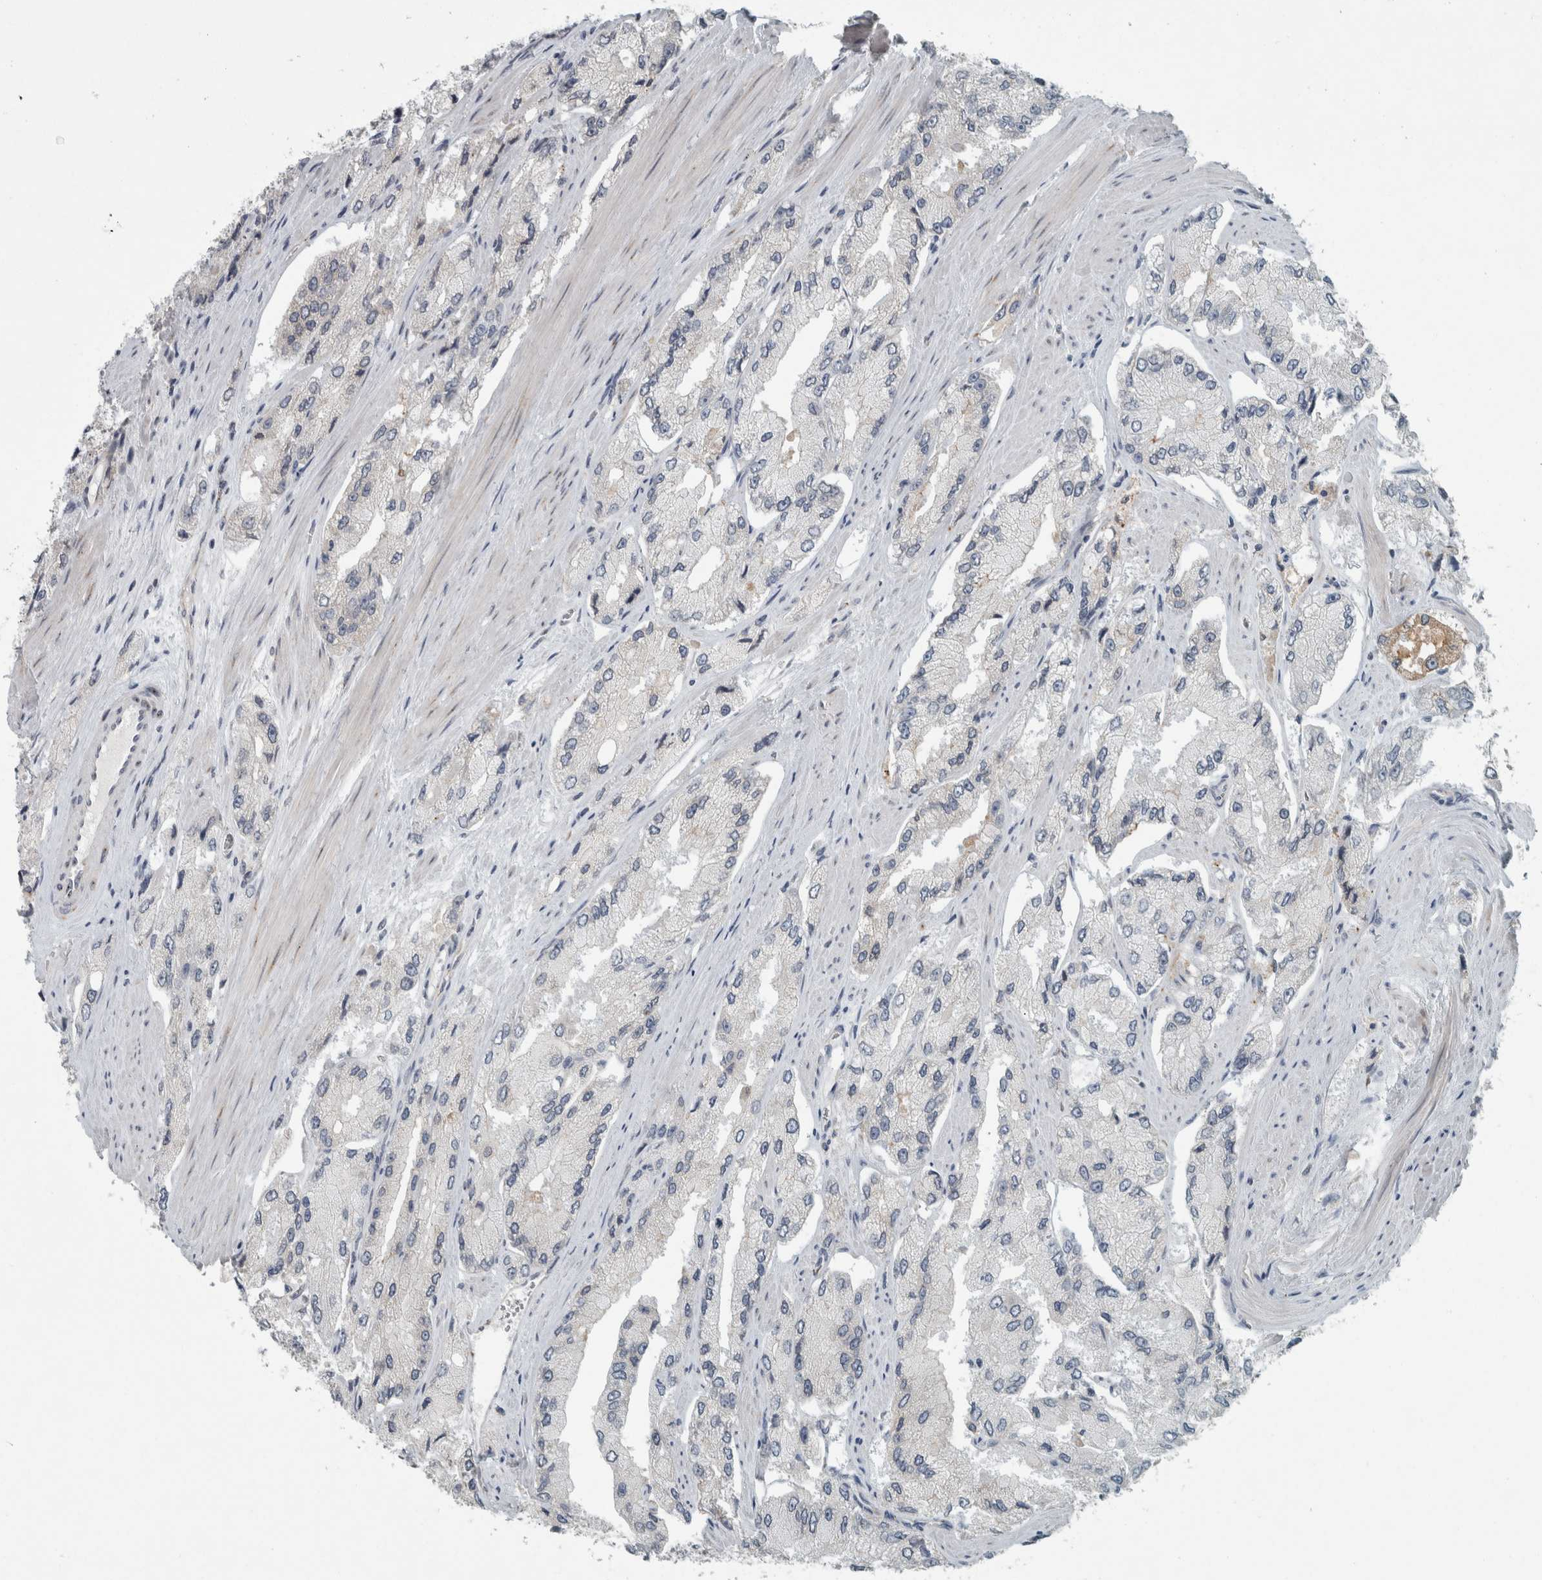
{"staining": {"intensity": "negative", "quantity": "none", "location": "none"}, "tissue": "prostate cancer", "cell_type": "Tumor cells", "image_type": "cancer", "snomed": [{"axis": "morphology", "description": "Adenocarcinoma, High grade"}, {"axis": "topography", "description": "Prostate"}], "caption": "This is an immunohistochemistry photomicrograph of human adenocarcinoma (high-grade) (prostate). There is no positivity in tumor cells.", "gene": "KIF1C", "patient": {"sex": "male", "age": 58}}